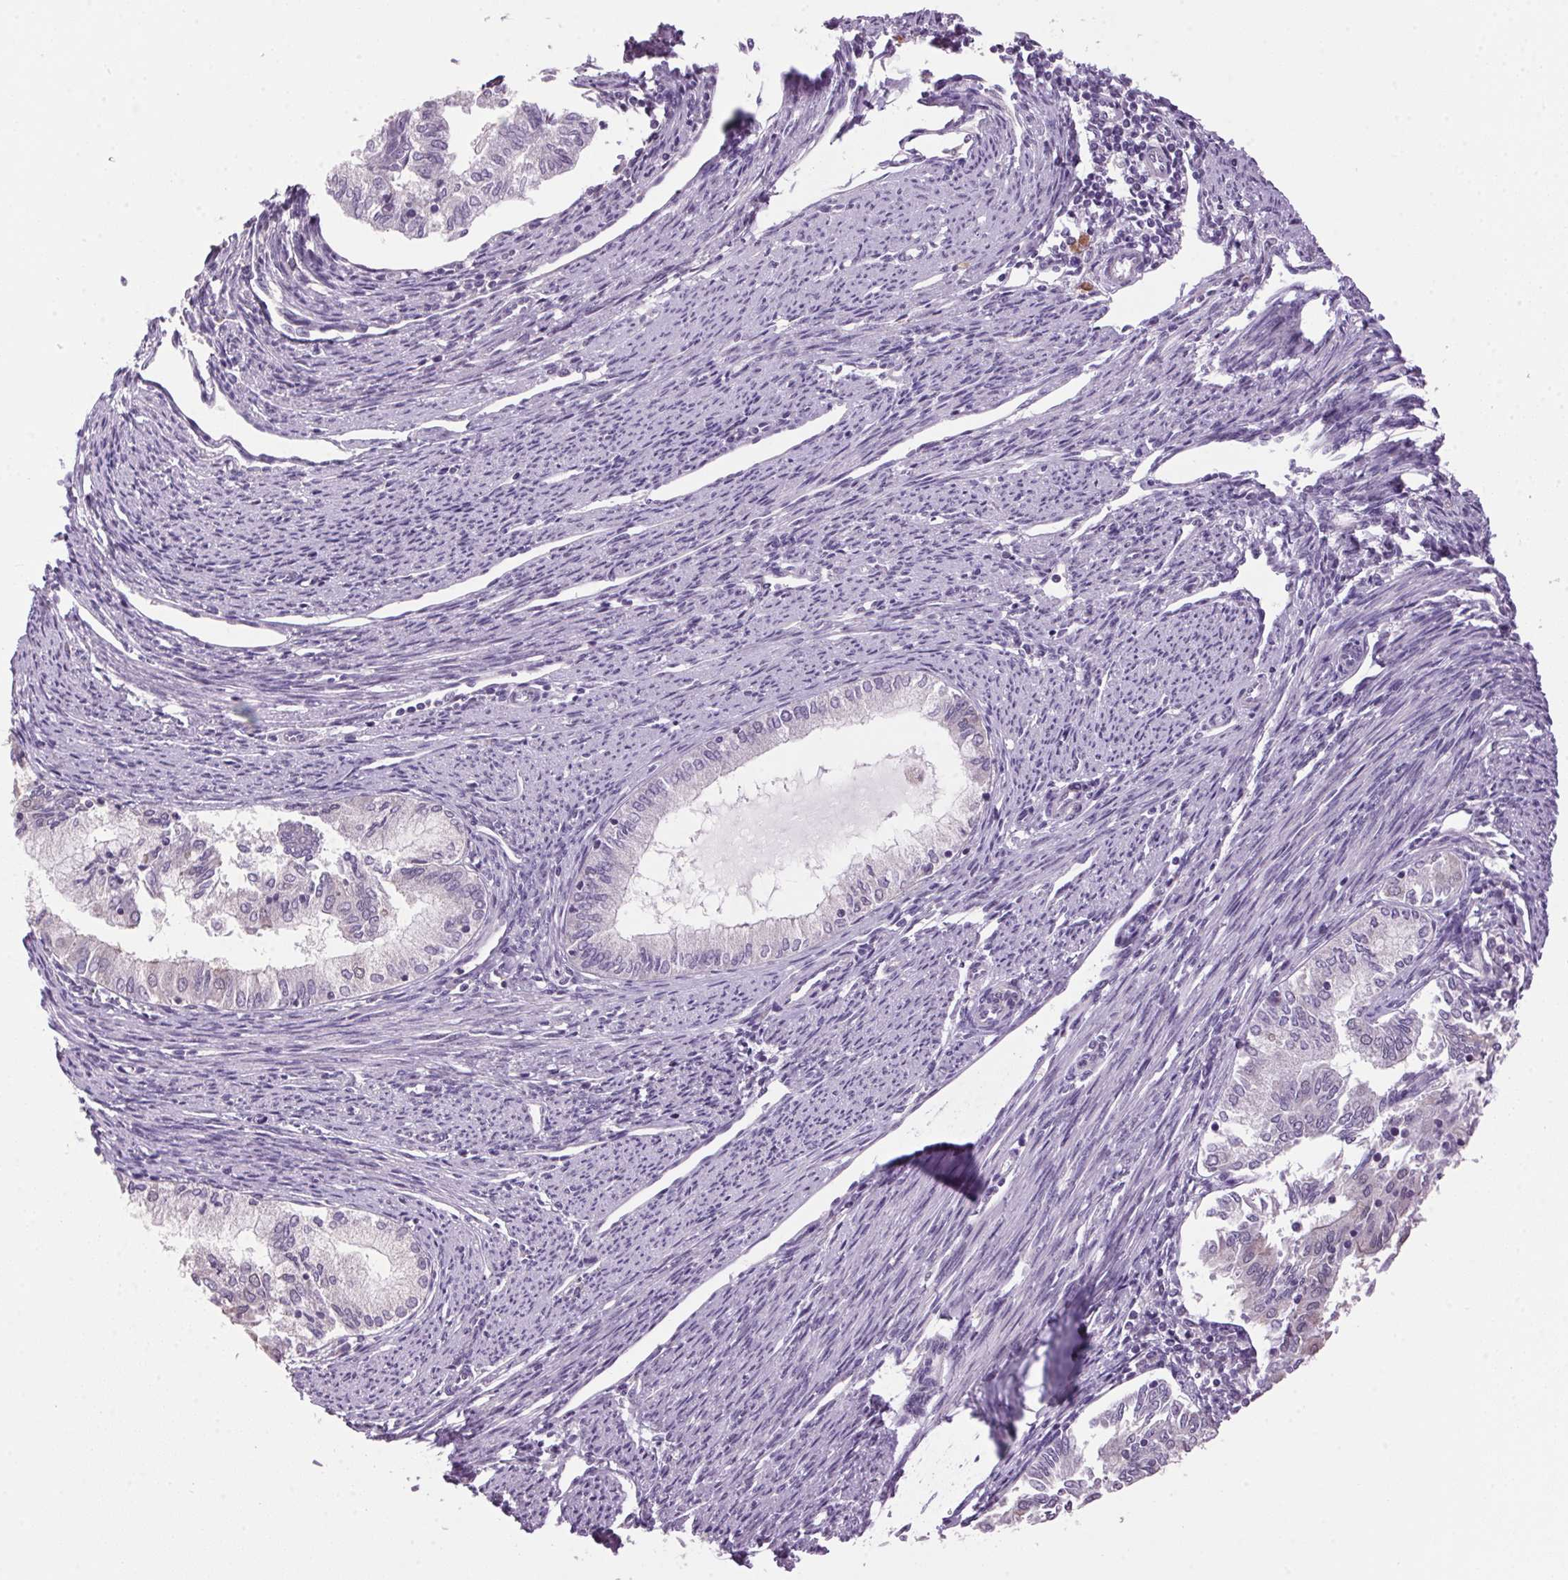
{"staining": {"intensity": "negative", "quantity": "none", "location": "none"}, "tissue": "endometrial cancer", "cell_type": "Tumor cells", "image_type": "cancer", "snomed": [{"axis": "morphology", "description": "Adenocarcinoma, NOS"}, {"axis": "topography", "description": "Endometrium"}], "caption": "Immunohistochemistry (IHC) of human endometrial cancer displays no expression in tumor cells.", "gene": "VWA3B", "patient": {"sex": "female", "age": 79}}